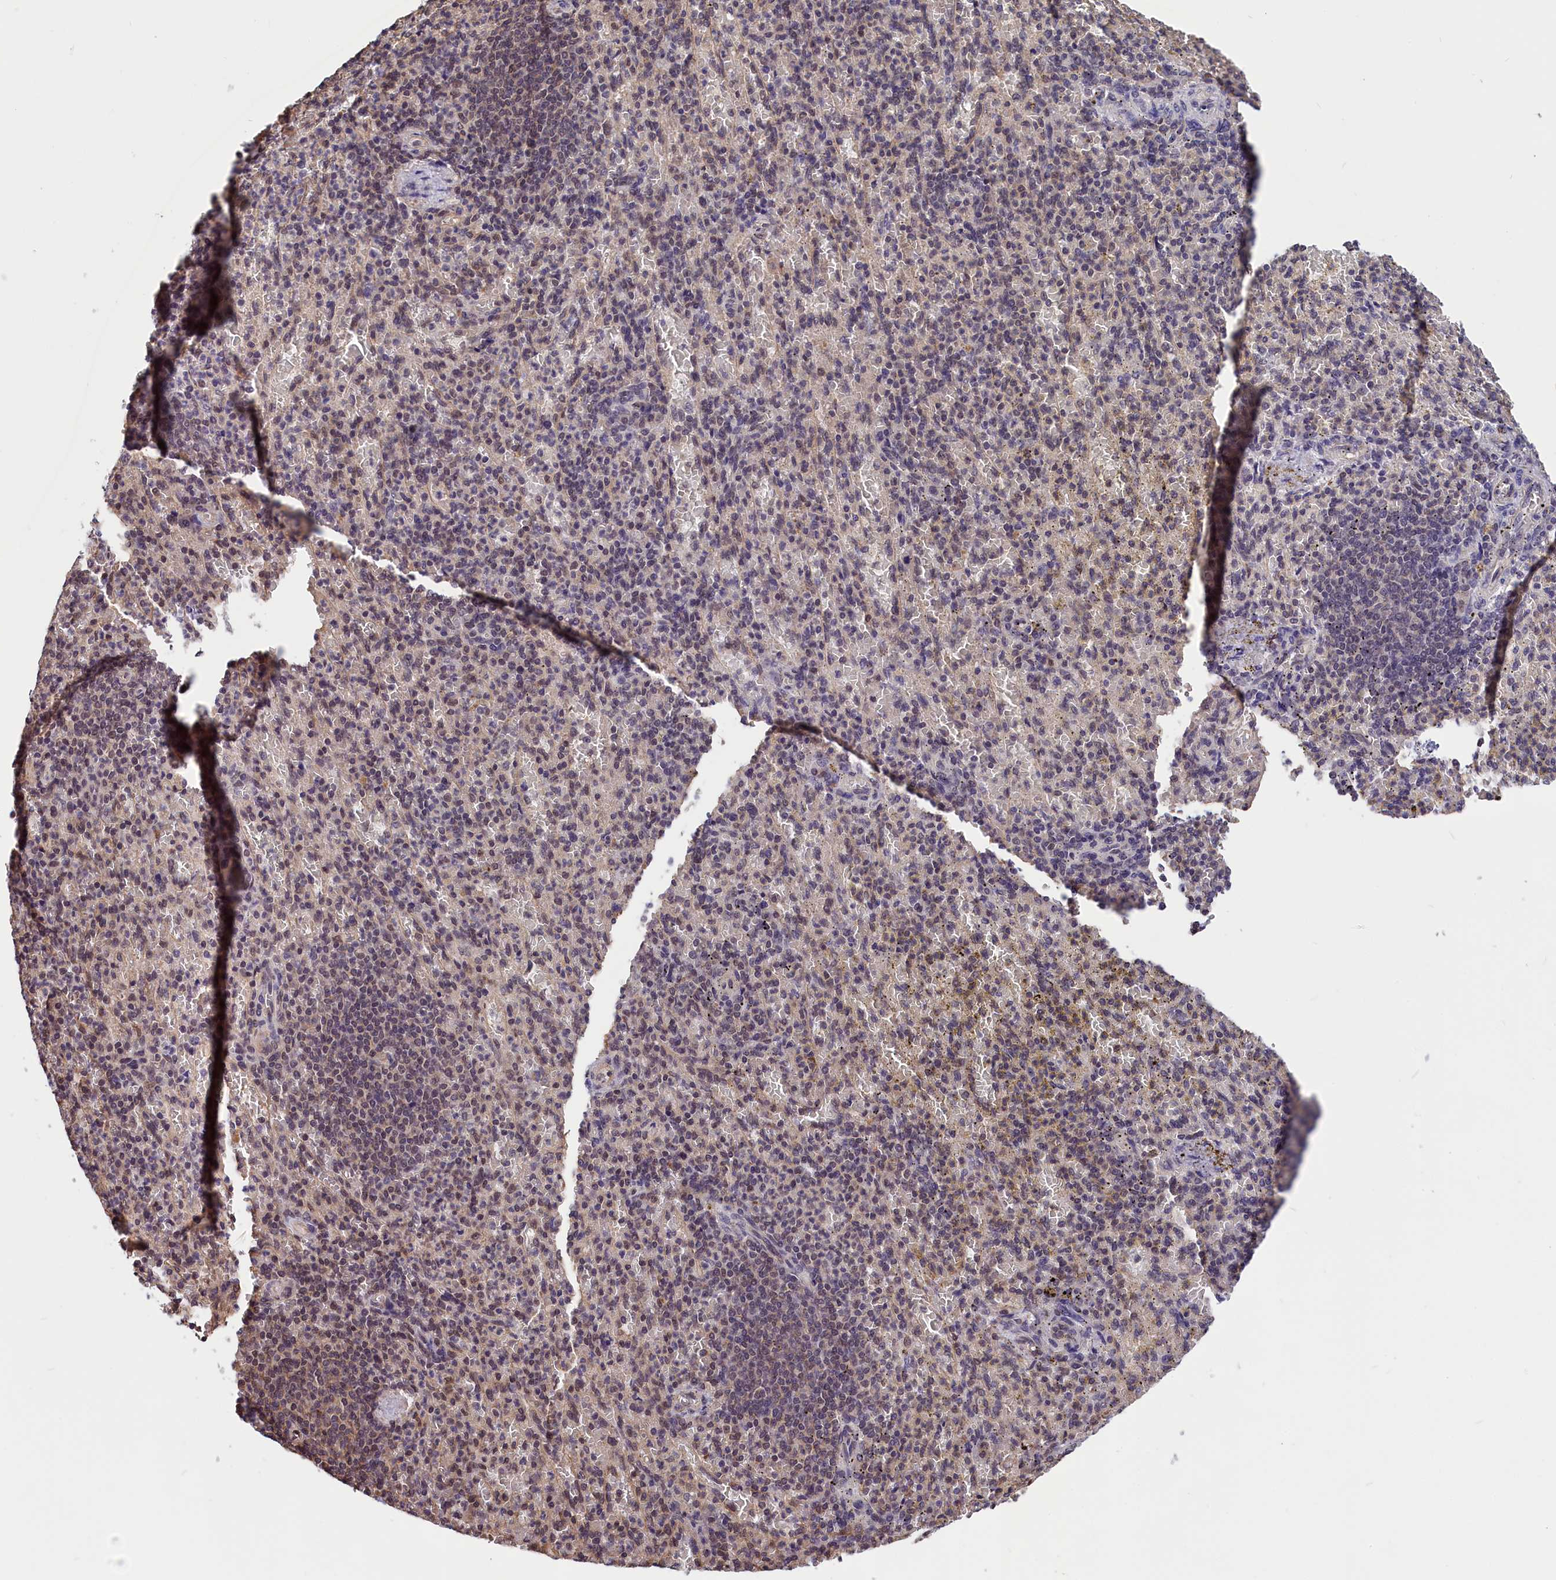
{"staining": {"intensity": "weak", "quantity": "25%-75%", "location": "nuclear"}, "tissue": "spleen", "cell_type": "Cells in red pulp", "image_type": "normal", "snomed": [{"axis": "morphology", "description": "Normal tissue, NOS"}, {"axis": "topography", "description": "Spleen"}], "caption": "Protein analysis of unremarkable spleen displays weak nuclear expression in approximately 25%-75% of cells in red pulp.", "gene": "ZC3H4", "patient": {"sex": "female", "age": 74}}